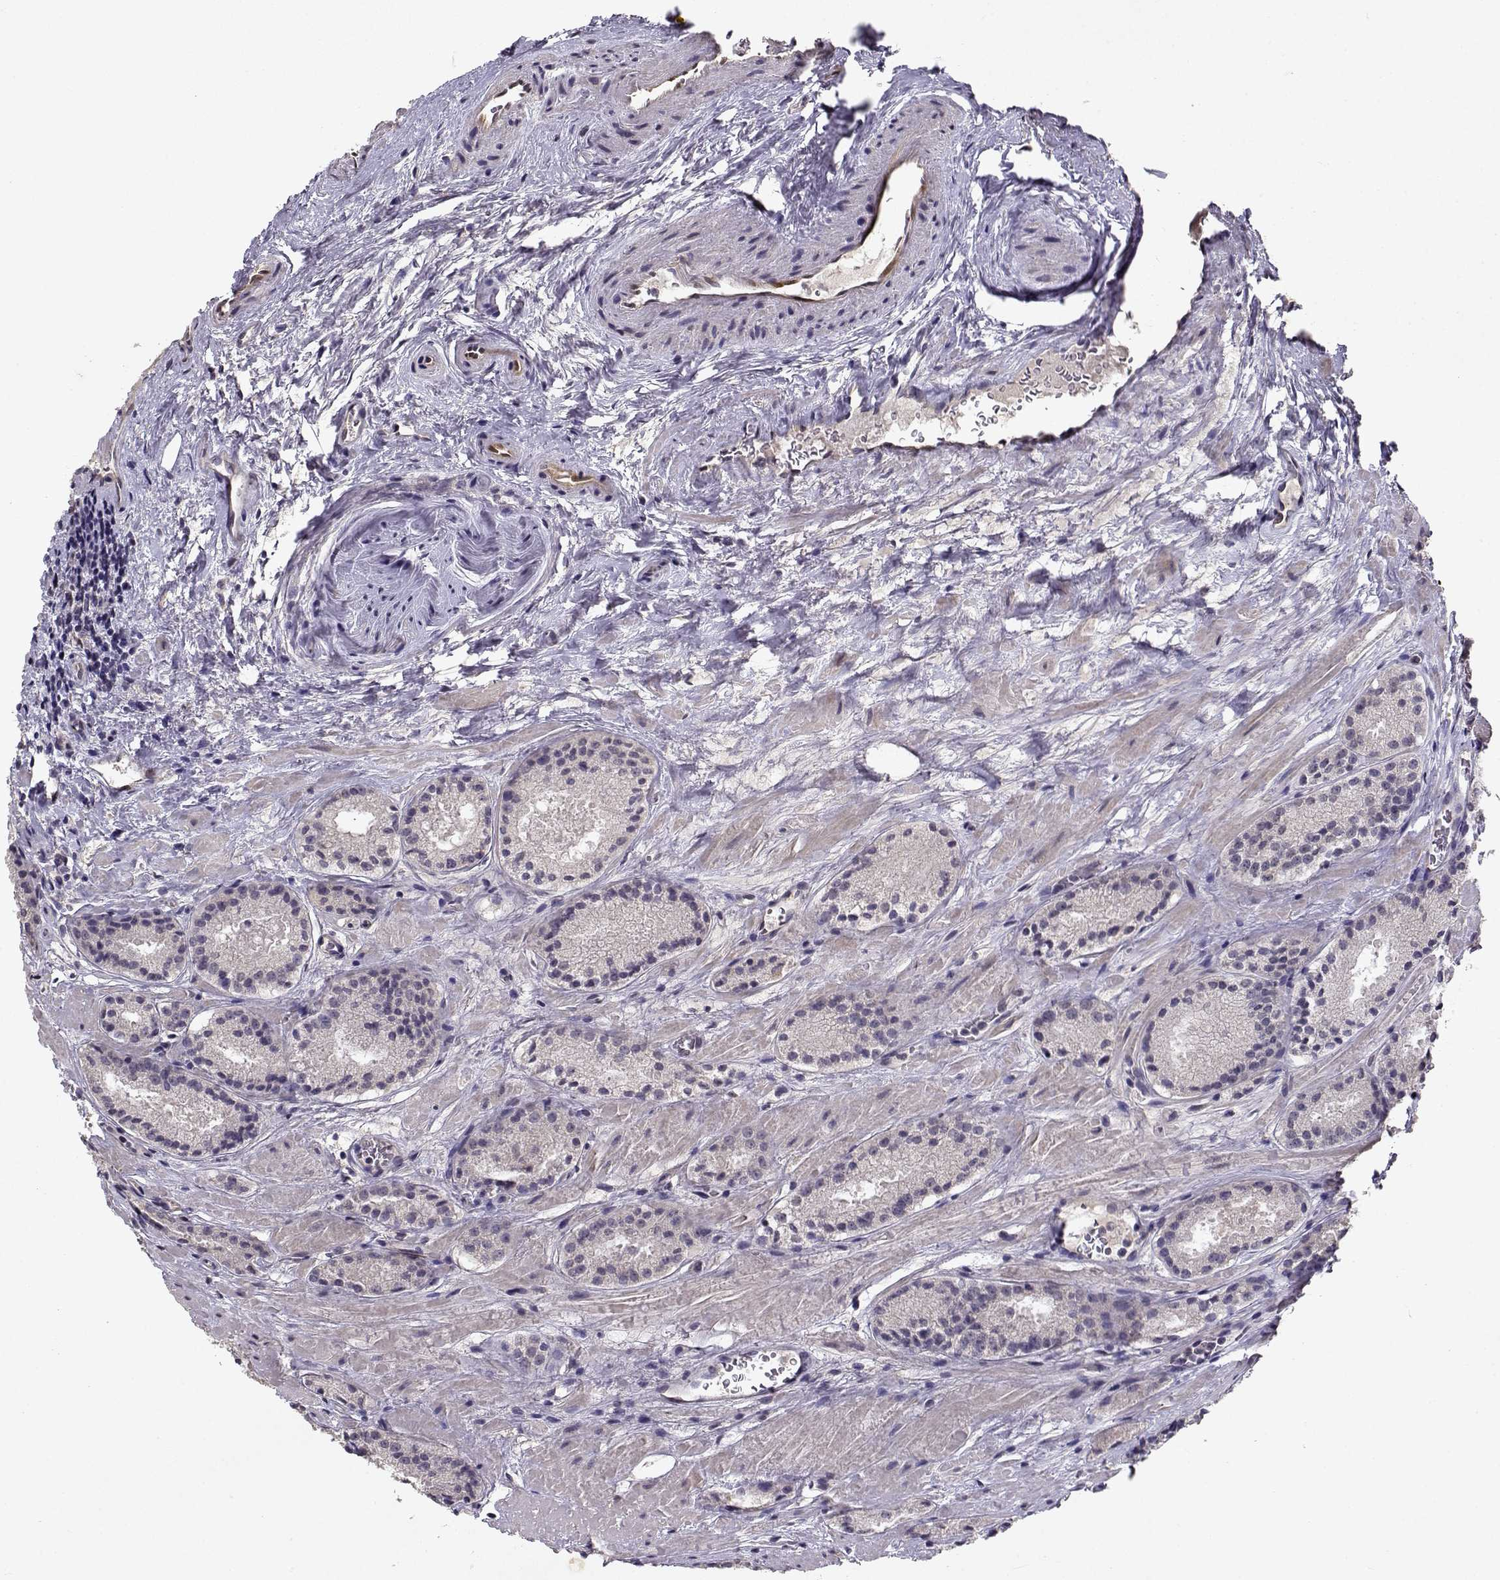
{"staining": {"intensity": "negative", "quantity": "none", "location": "none"}, "tissue": "prostate cancer", "cell_type": "Tumor cells", "image_type": "cancer", "snomed": [{"axis": "morphology", "description": "Adenocarcinoma, NOS"}, {"axis": "morphology", "description": "Adenocarcinoma, High grade"}, {"axis": "topography", "description": "Prostate"}], "caption": "Immunohistochemical staining of prostate cancer demonstrates no significant positivity in tumor cells.", "gene": "BMX", "patient": {"sex": "male", "age": 62}}